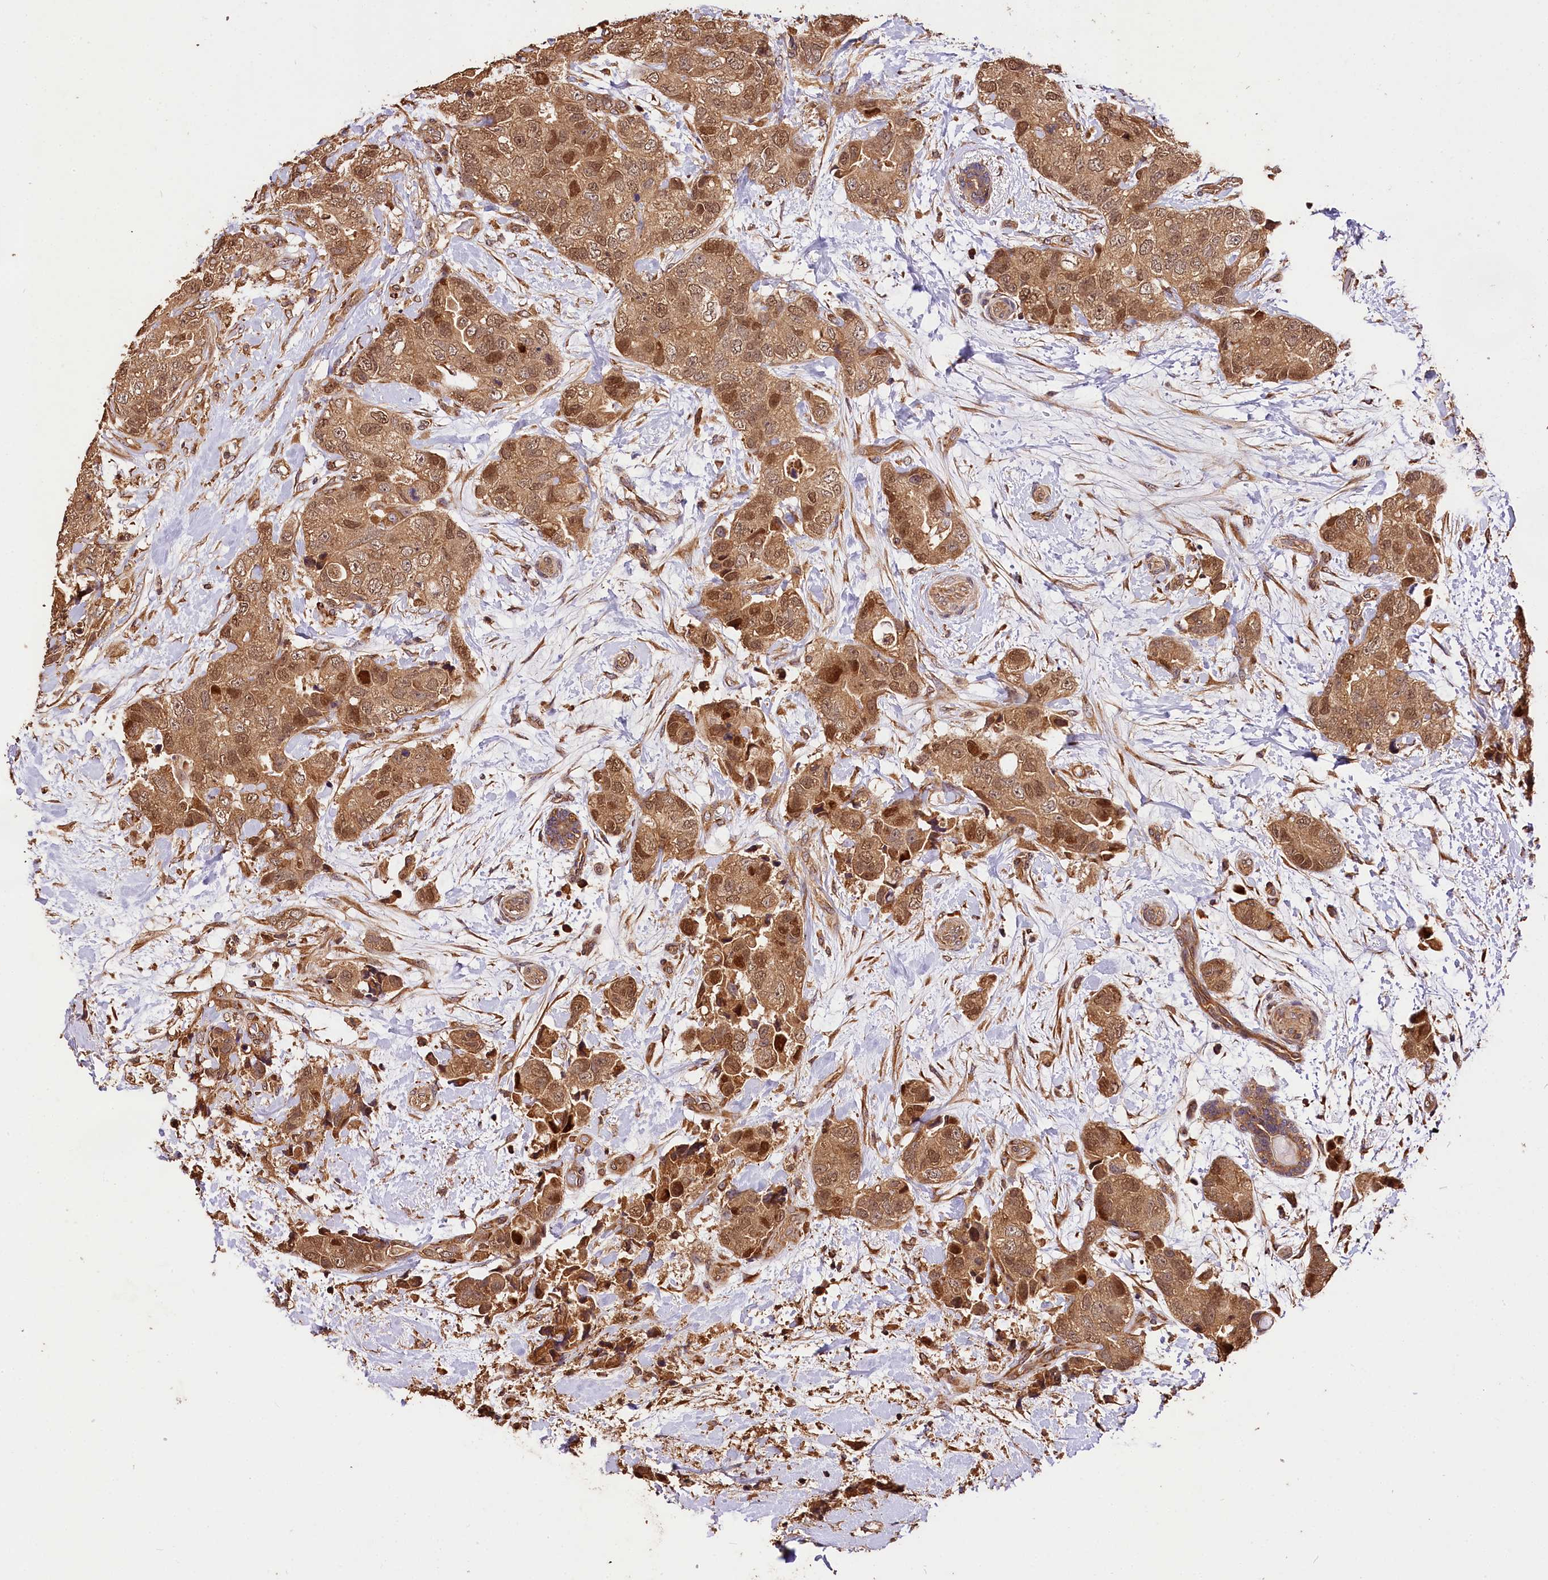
{"staining": {"intensity": "moderate", "quantity": ">75%", "location": "cytoplasmic/membranous,nuclear"}, "tissue": "breast cancer", "cell_type": "Tumor cells", "image_type": "cancer", "snomed": [{"axis": "morphology", "description": "Duct carcinoma"}, {"axis": "topography", "description": "Breast"}], "caption": "Breast cancer stained with a protein marker displays moderate staining in tumor cells.", "gene": "KPTN", "patient": {"sex": "female", "age": 62}}